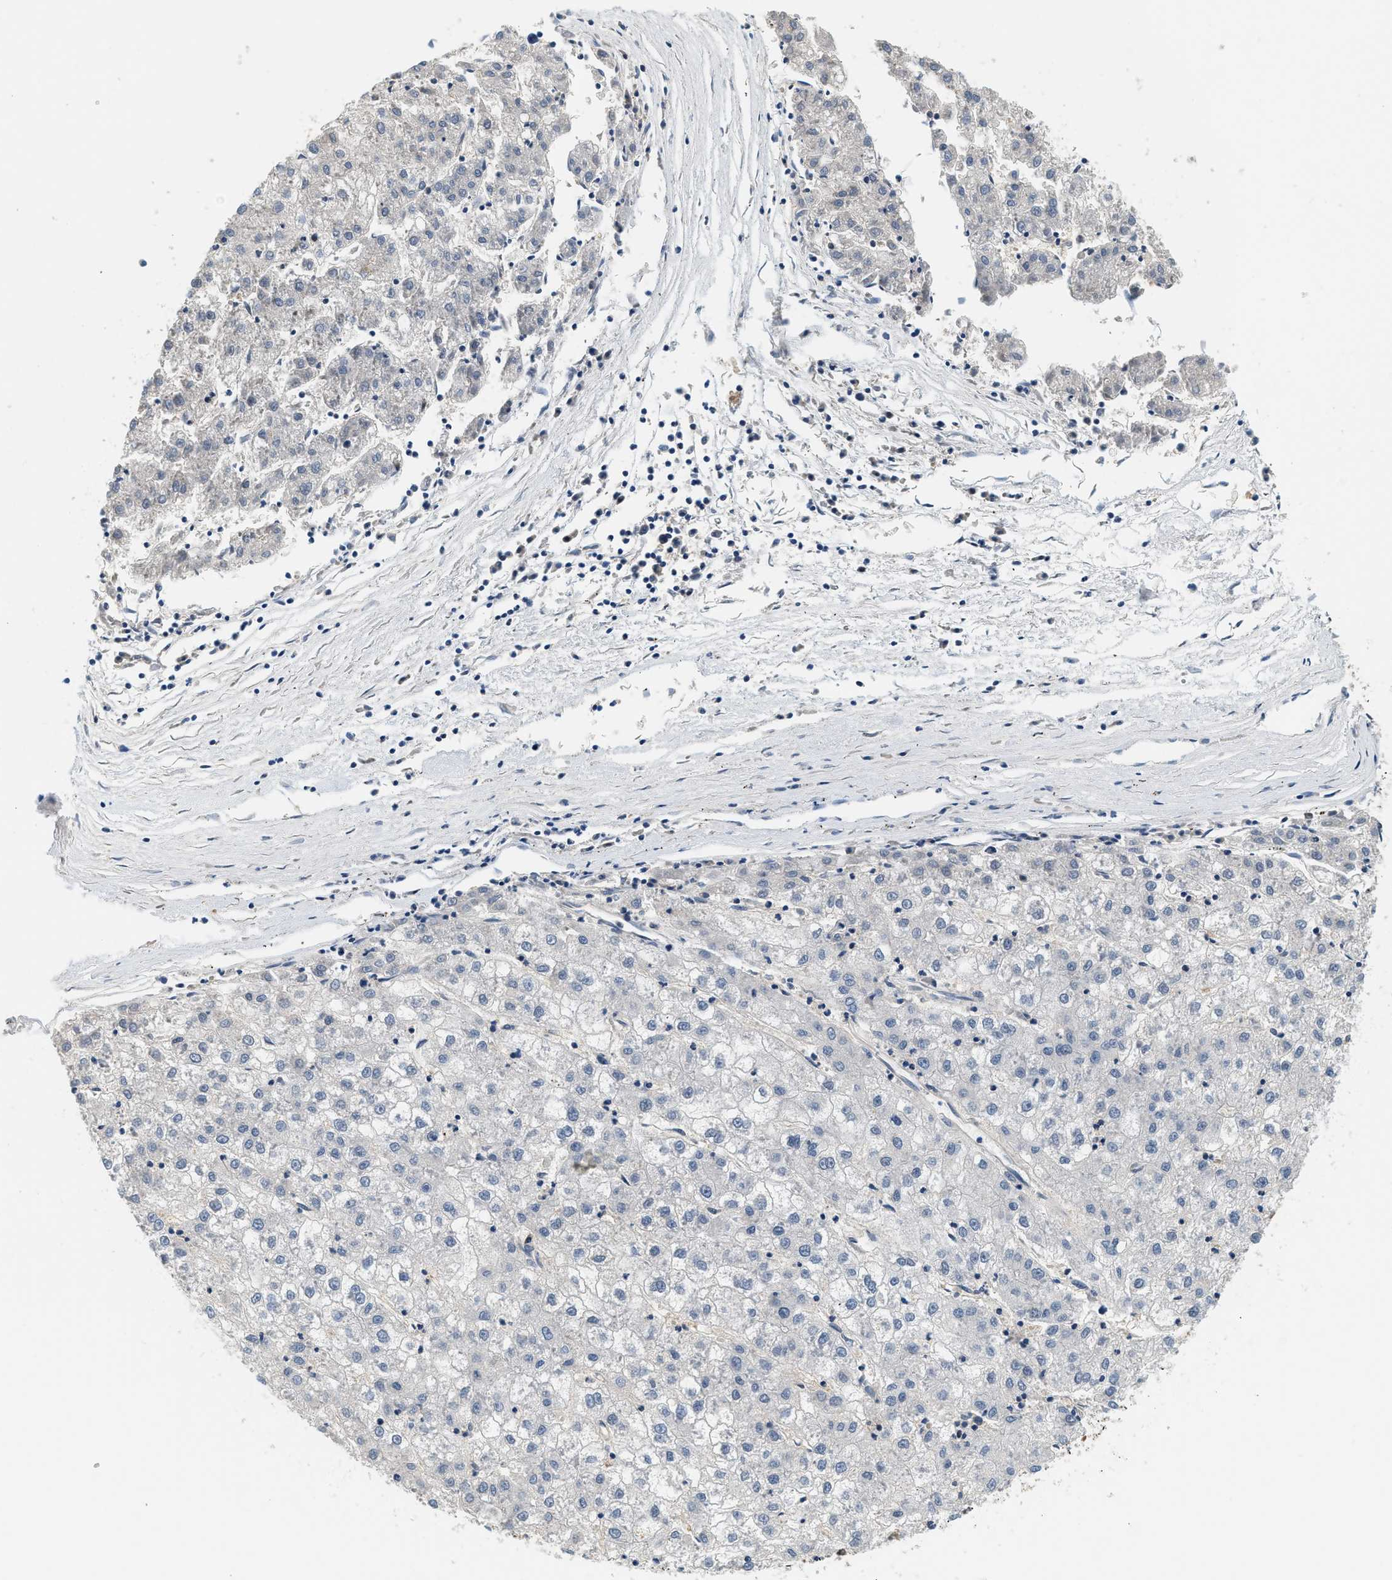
{"staining": {"intensity": "negative", "quantity": "none", "location": "none"}, "tissue": "liver cancer", "cell_type": "Tumor cells", "image_type": "cancer", "snomed": [{"axis": "morphology", "description": "Carcinoma, Hepatocellular, NOS"}, {"axis": "topography", "description": "Liver"}], "caption": "Tumor cells show no significant expression in hepatocellular carcinoma (liver).", "gene": "SLC35E1", "patient": {"sex": "male", "age": 72}}